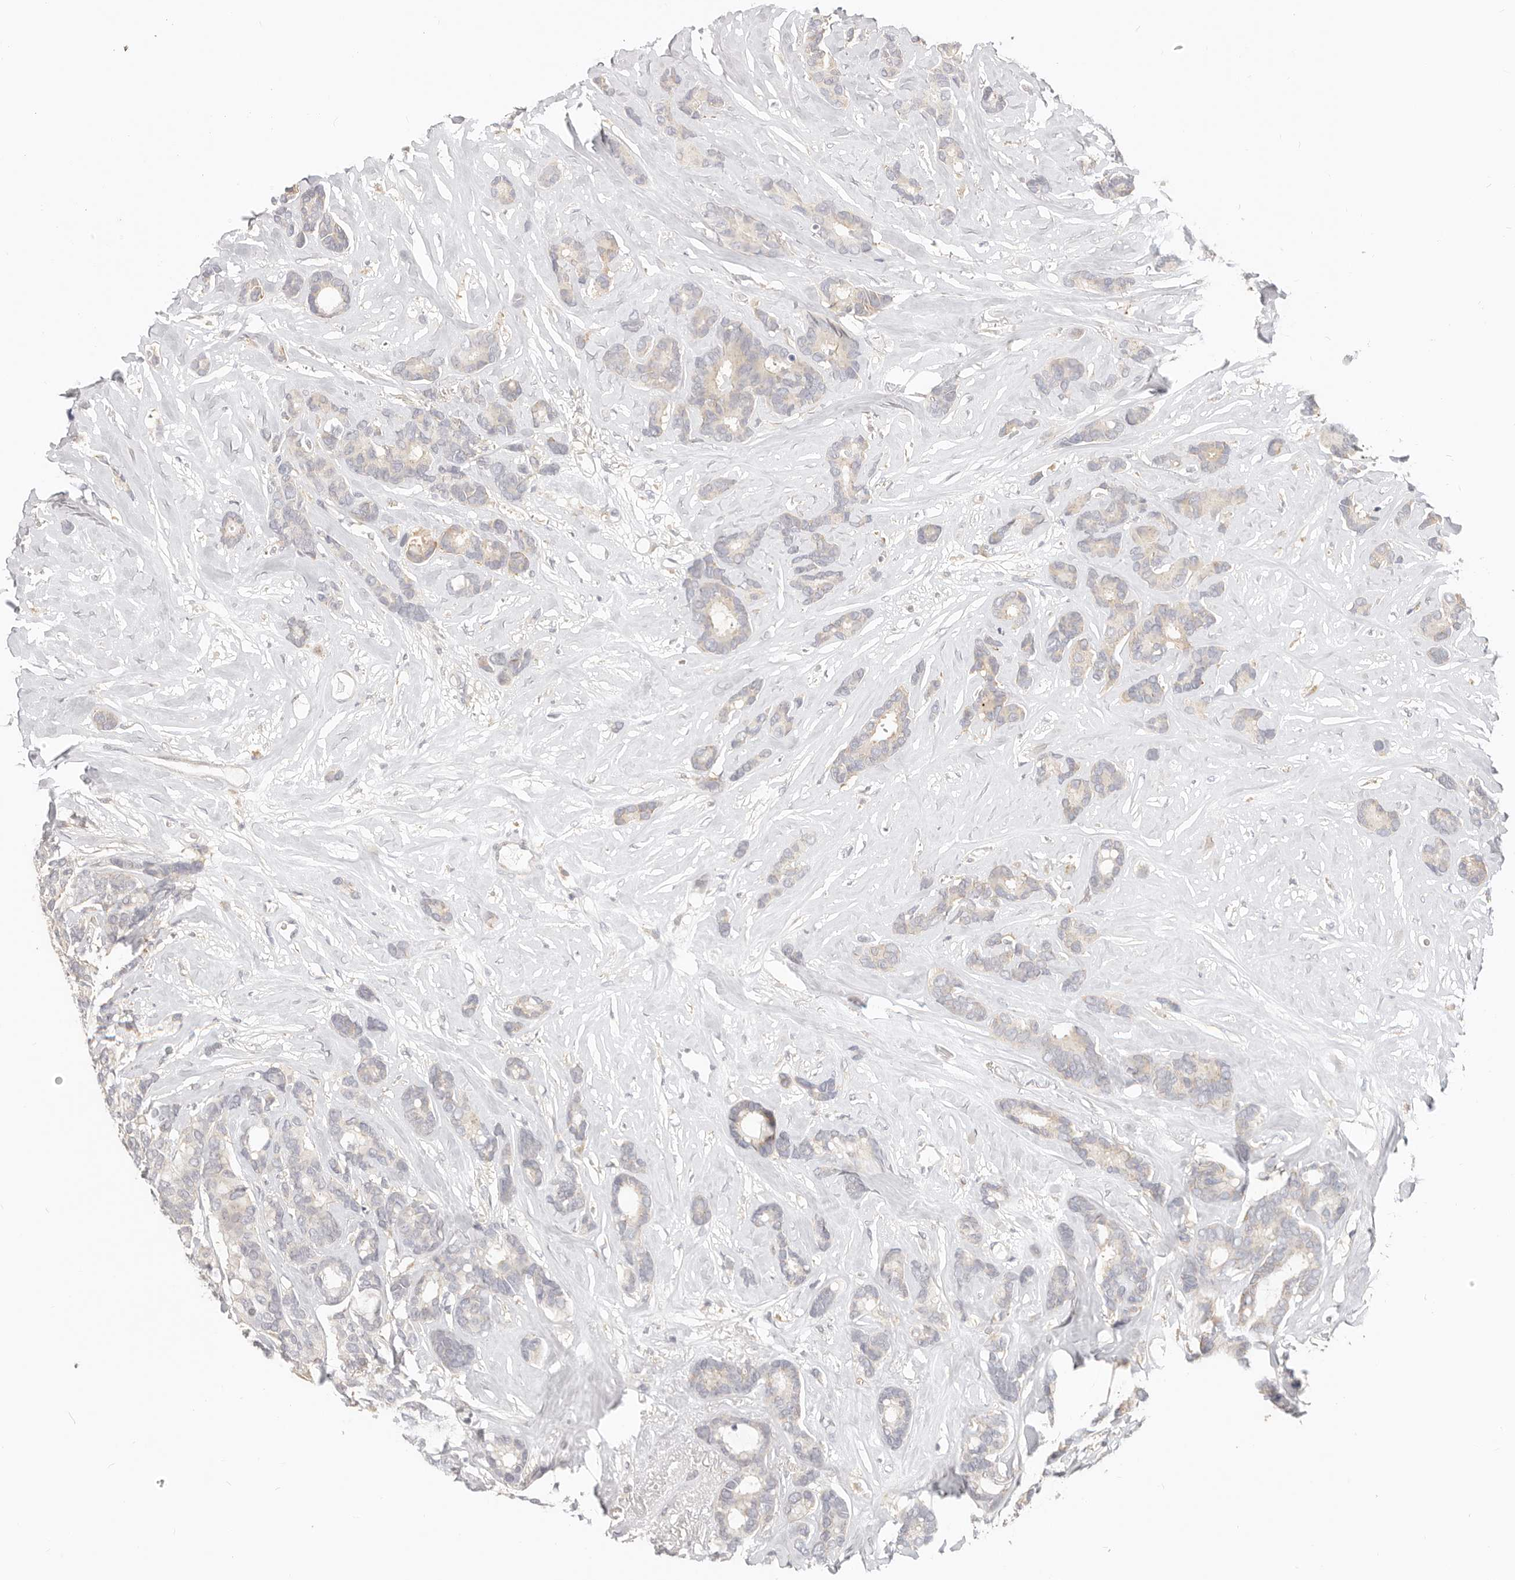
{"staining": {"intensity": "negative", "quantity": "none", "location": "none"}, "tissue": "breast cancer", "cell_type": "Tumor cells", "image_type": "cancer", "snomed": [{"axis": "morphology", "description": "Duct carcinoma"}, {"axis": "topography", "description": "Breast"}], "caption": "There is no significant positivity in tumor cells of infiltrating ductal carcinoma (breast).", "gene": "DTNBP1", "patient": {"sex": "female", "age": 87}}